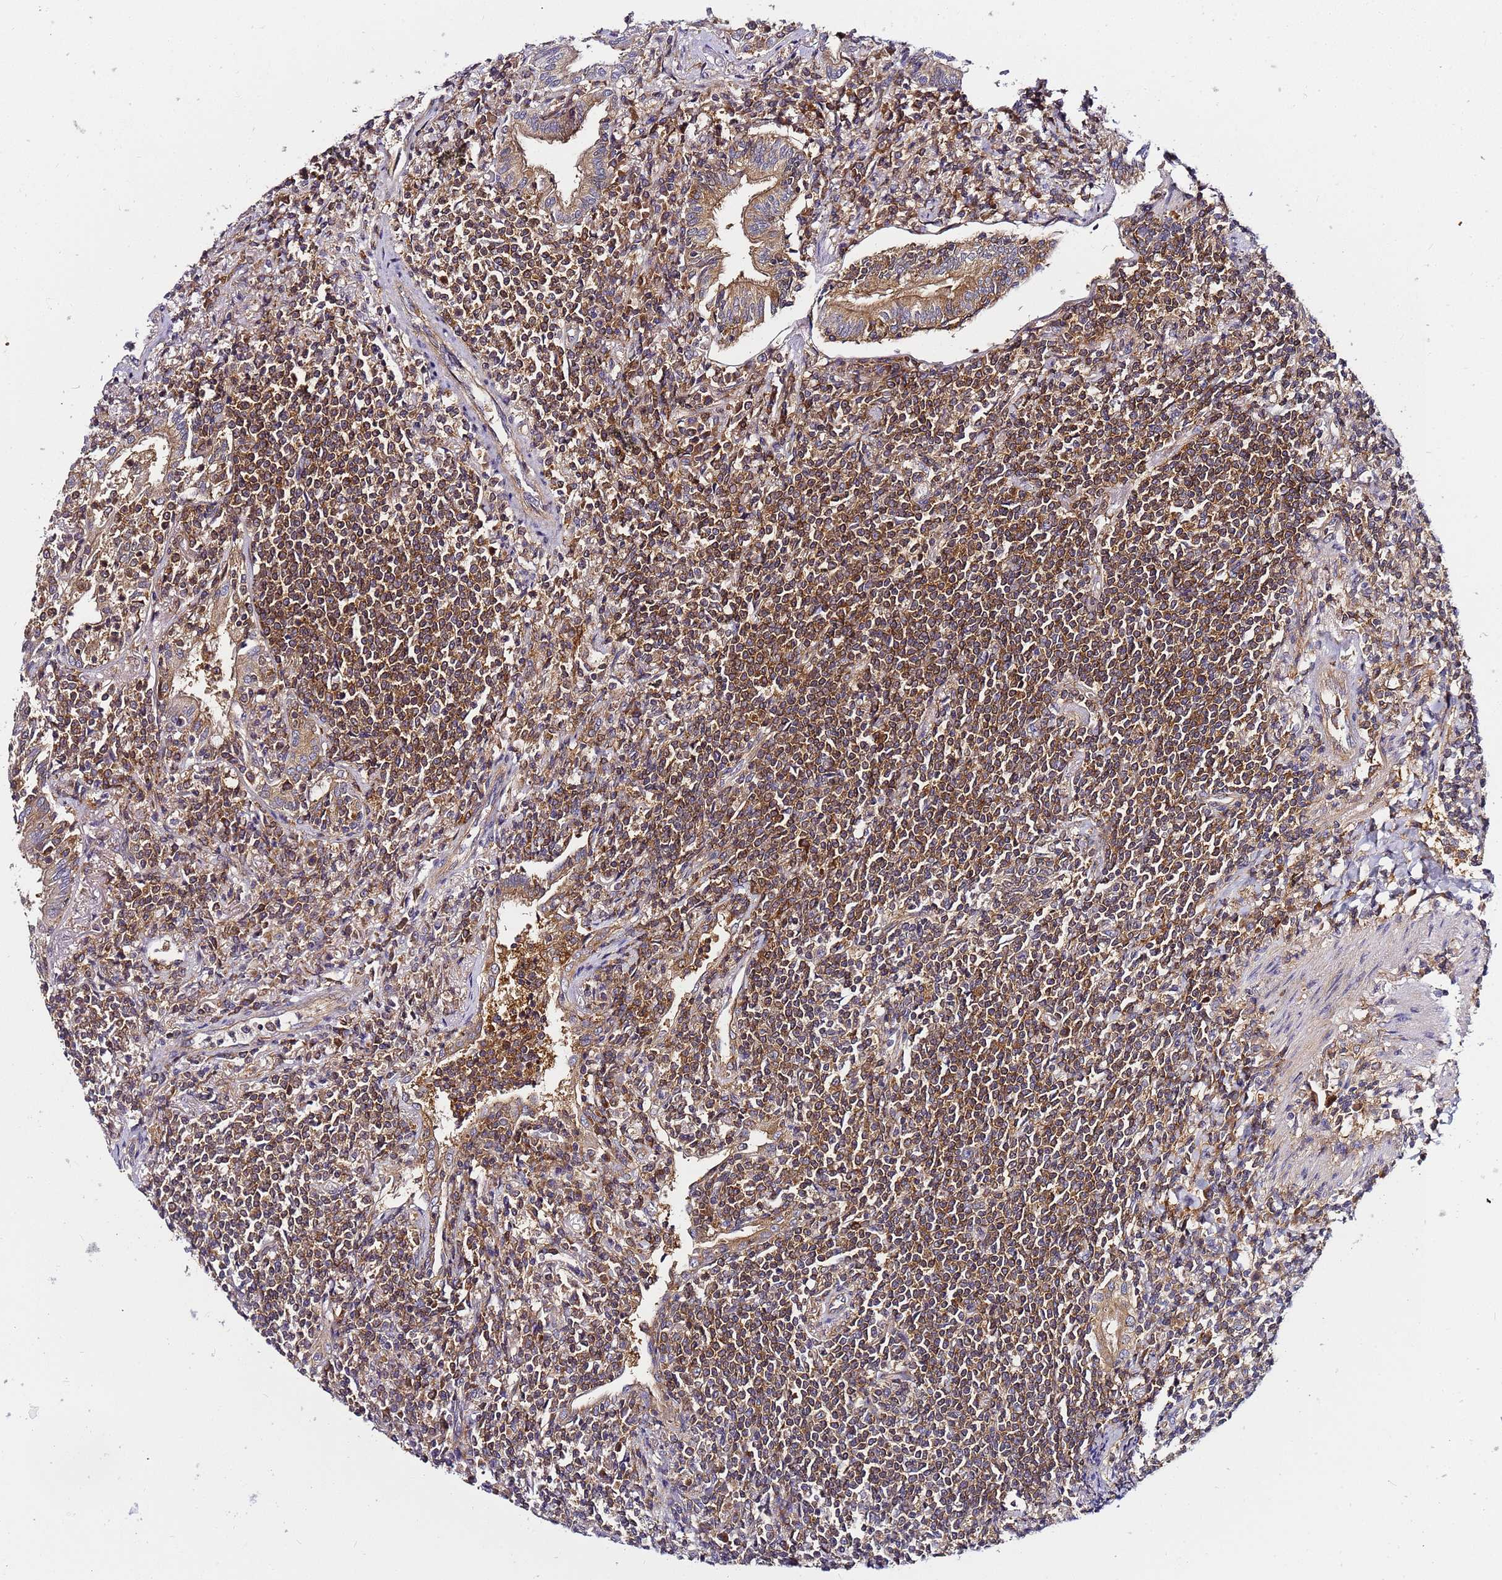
{"staining": {"intensity": "moderate", "quantity": ">75%", "location": "cytoplasmic/membranous"}, "tissue": "lymphoma", "cell_type": "Tumor cells", "image_type": "cancer", "snomed": [{"axis": "morphology", "description": "Malignant lymphoma, non-Hodgkin's type, Low grade"}, {"axis": "topography", "description": "Lung"}], "caption": "Low-grade malignant lymphoma, non-Hodgkin's type was stained to show a protein in brown. There is medium levels of moderate cytoplasmic/membranous expression in about >75% of tumor cells. The protein is shown in brown color, while the nuclei are stained blue.", "gene": "CHM", "patient": {"sex": "female", "age": 71}}